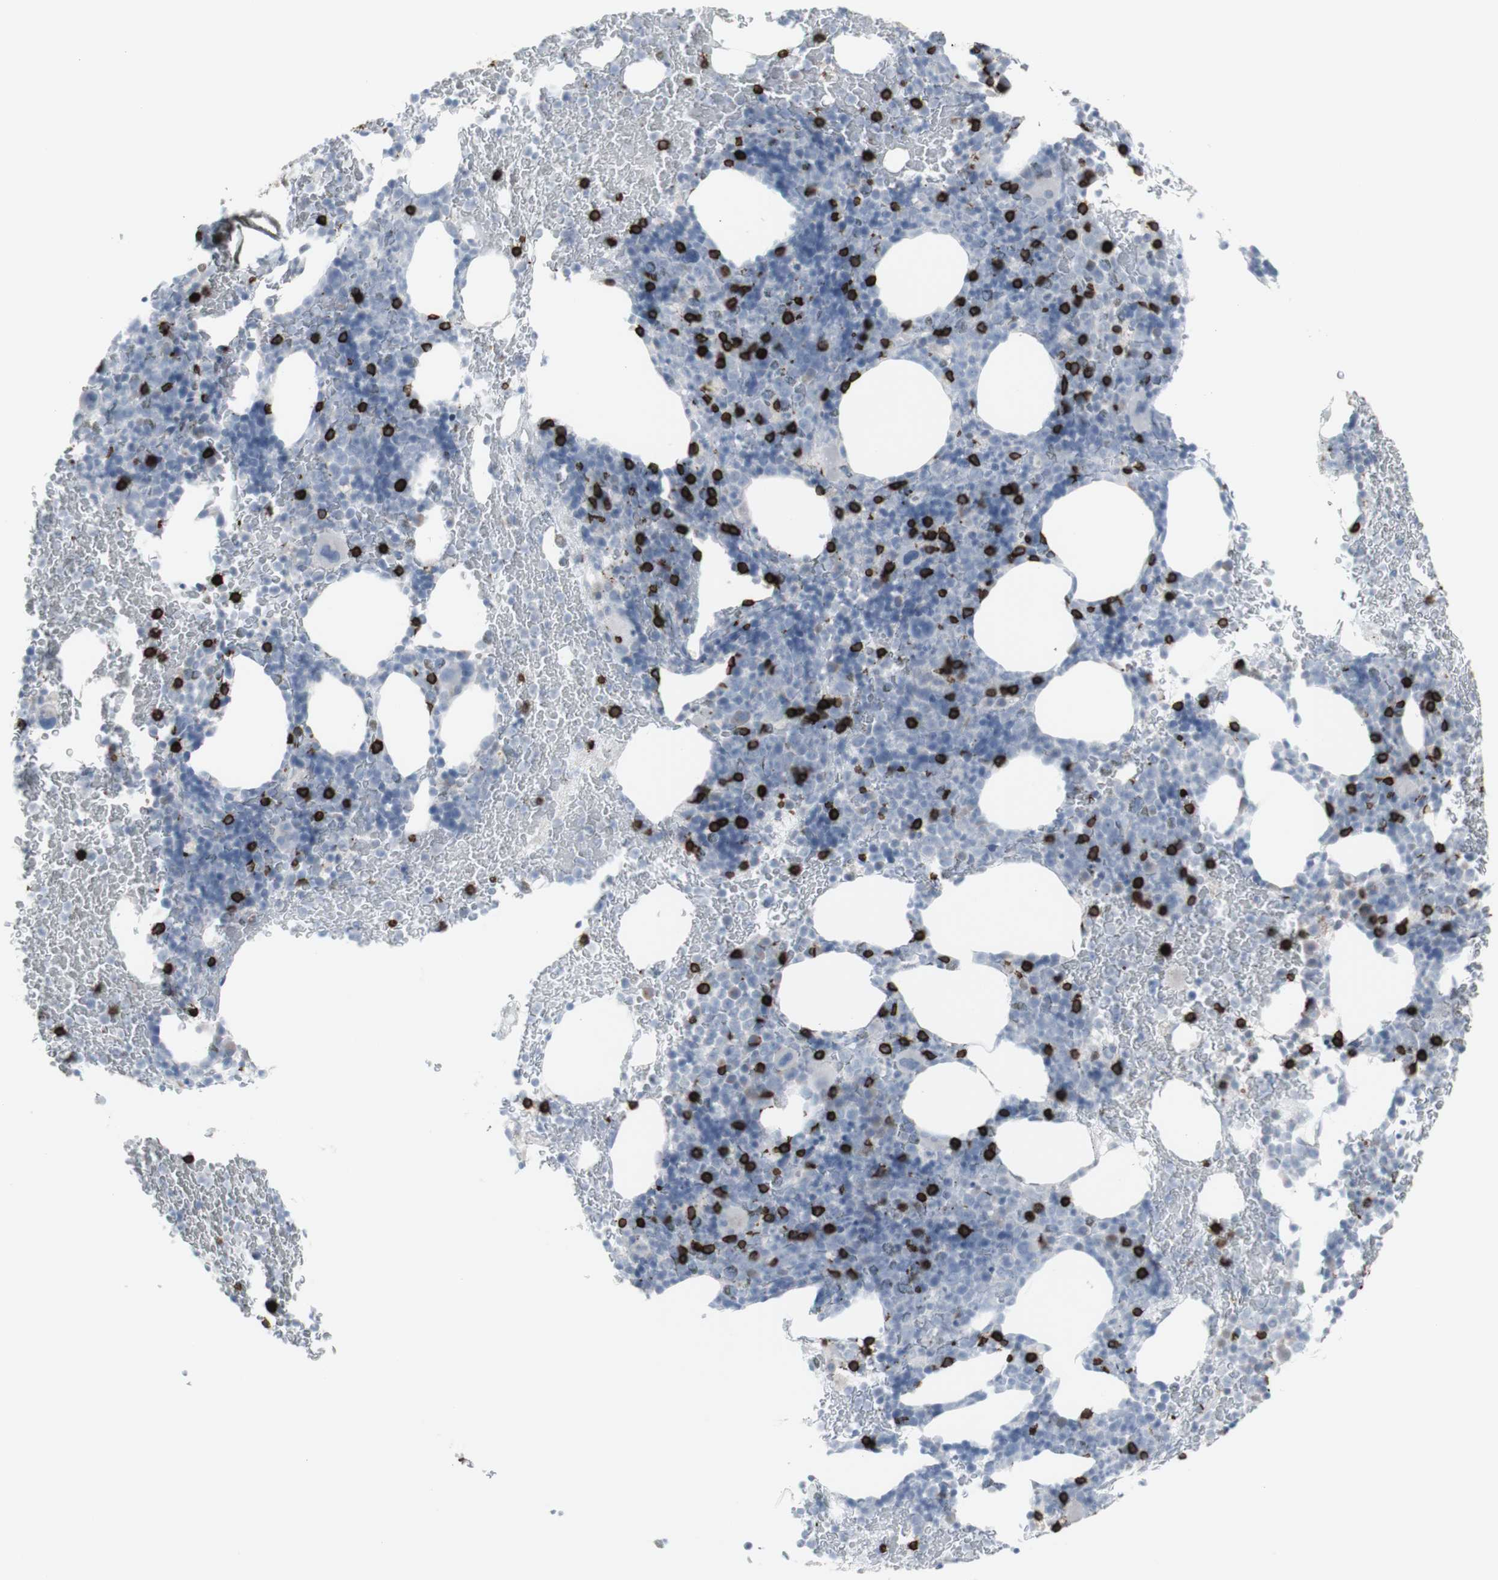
{"staining": {"intensity": "strong", "quantity": "<25%", "location": "cytoplasmic/membranous"}, "tissue": "bone marrow", "cell_type": "Hematopoietic cells", "image_type": "normal", "snomed": [{"axis": "morphology", "description": "Normal tissue, NOS"}, {"axis": "morphology", "description": "Inflammation, NOS"}, {"axis": "topography", "description": "Bone marrow"}], "caption": "Immunohistochemistry of unremarkable bone marrow reveals medium levels of strong cytoplasmic/membranous staining in about <25% of hematopoietic cells.", "gene": "CD247", "patient": {"sex": "male", "age": 72}}